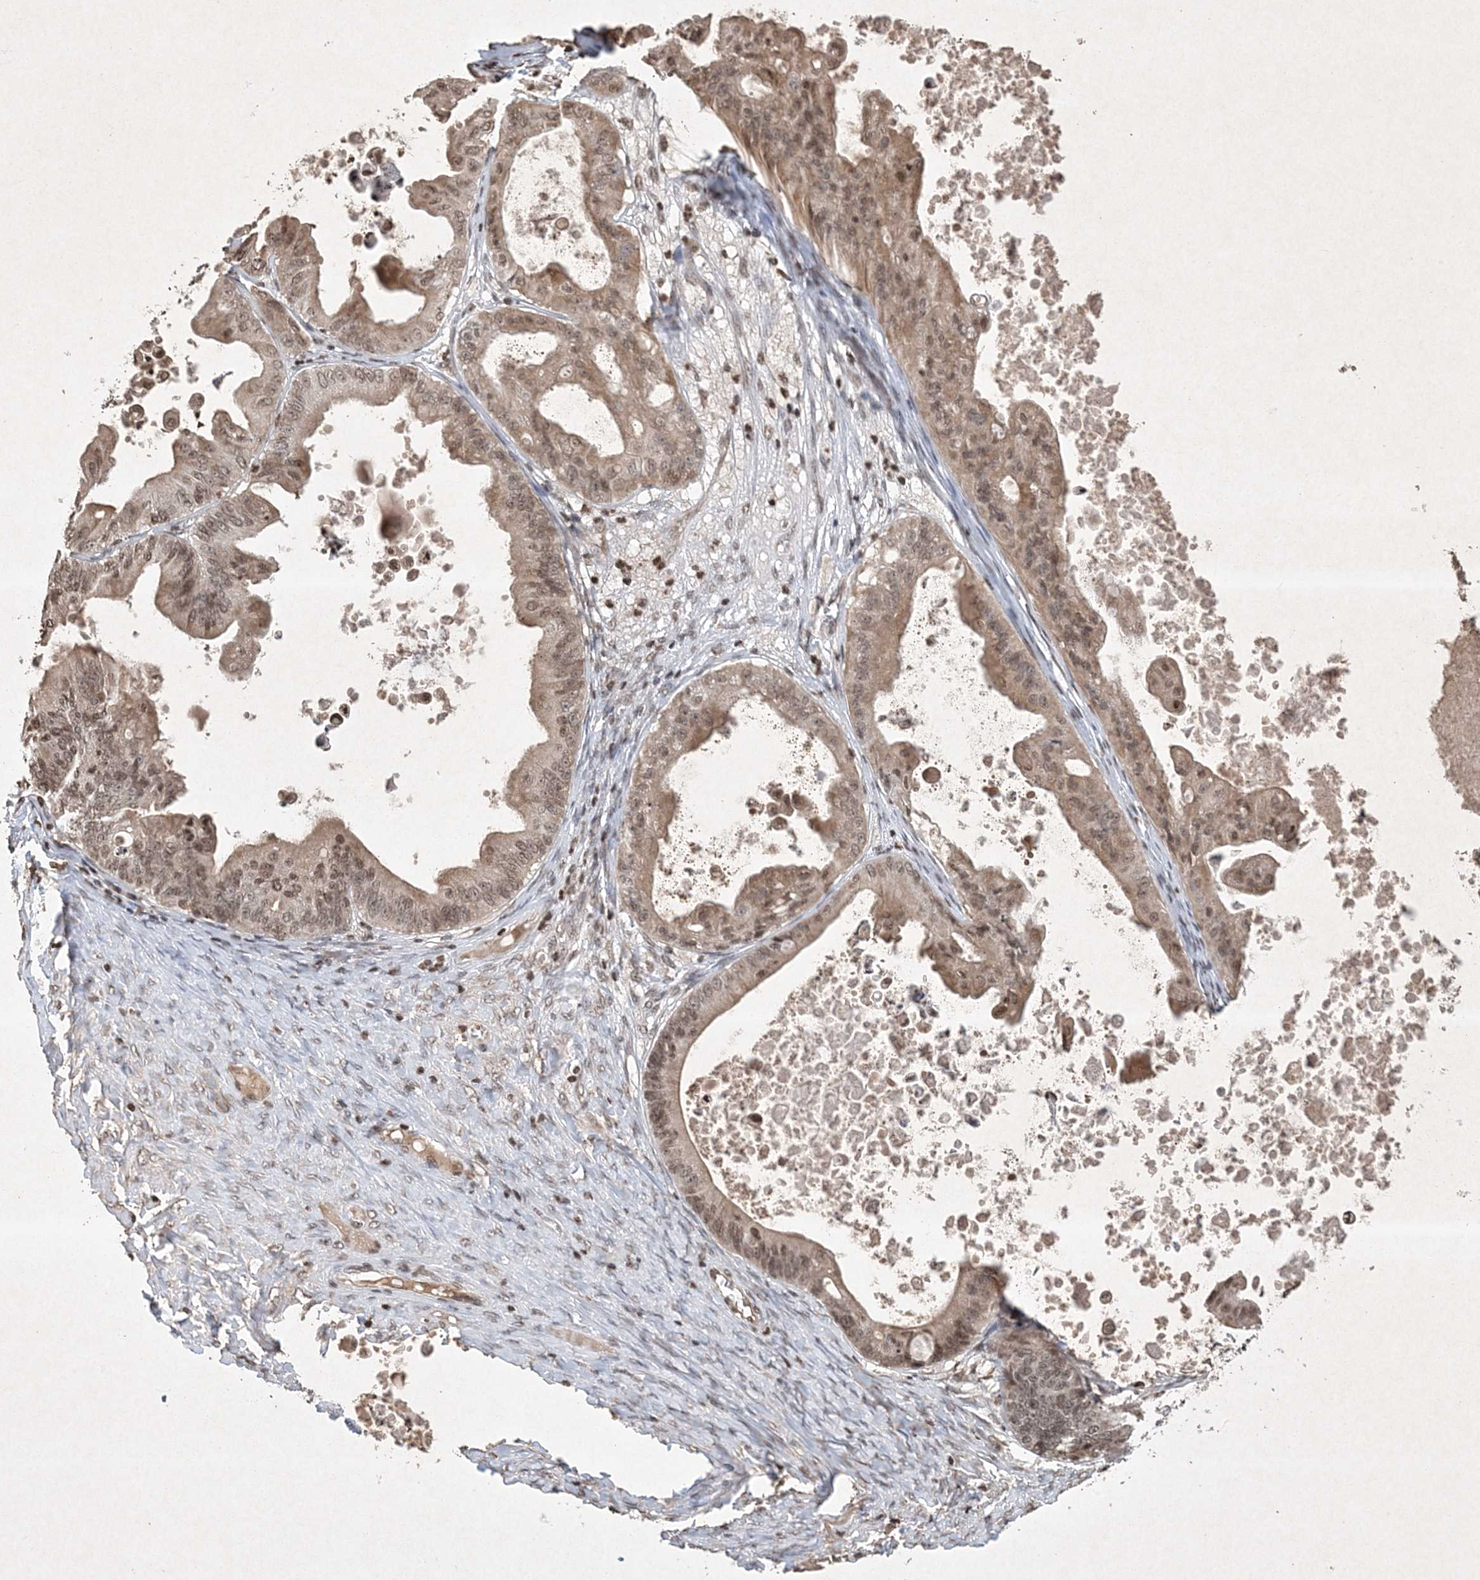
{"staining": {"intensity": "weak", "quantity": ">75%", "location": "cytoplasmic/membranous,nuclear"}, "tissue": "ovarian cancer", "cell_type": "Tumor cells", "image_type": "cancer", "snomed": [{"axis": "morphology", "description": "Cystadenocarcinoma, mucinous, NOS"}, {"axis": "topography", "description": "Ovary"}], "caption": "Protein positivity by IHC exhibits weak cytoplasmic/membranous and nuclear staining in about >75% of tumor cells in ovarian cancer.", "gene": "NEDD9", "patient": {"sex": "female", "age": 37}}